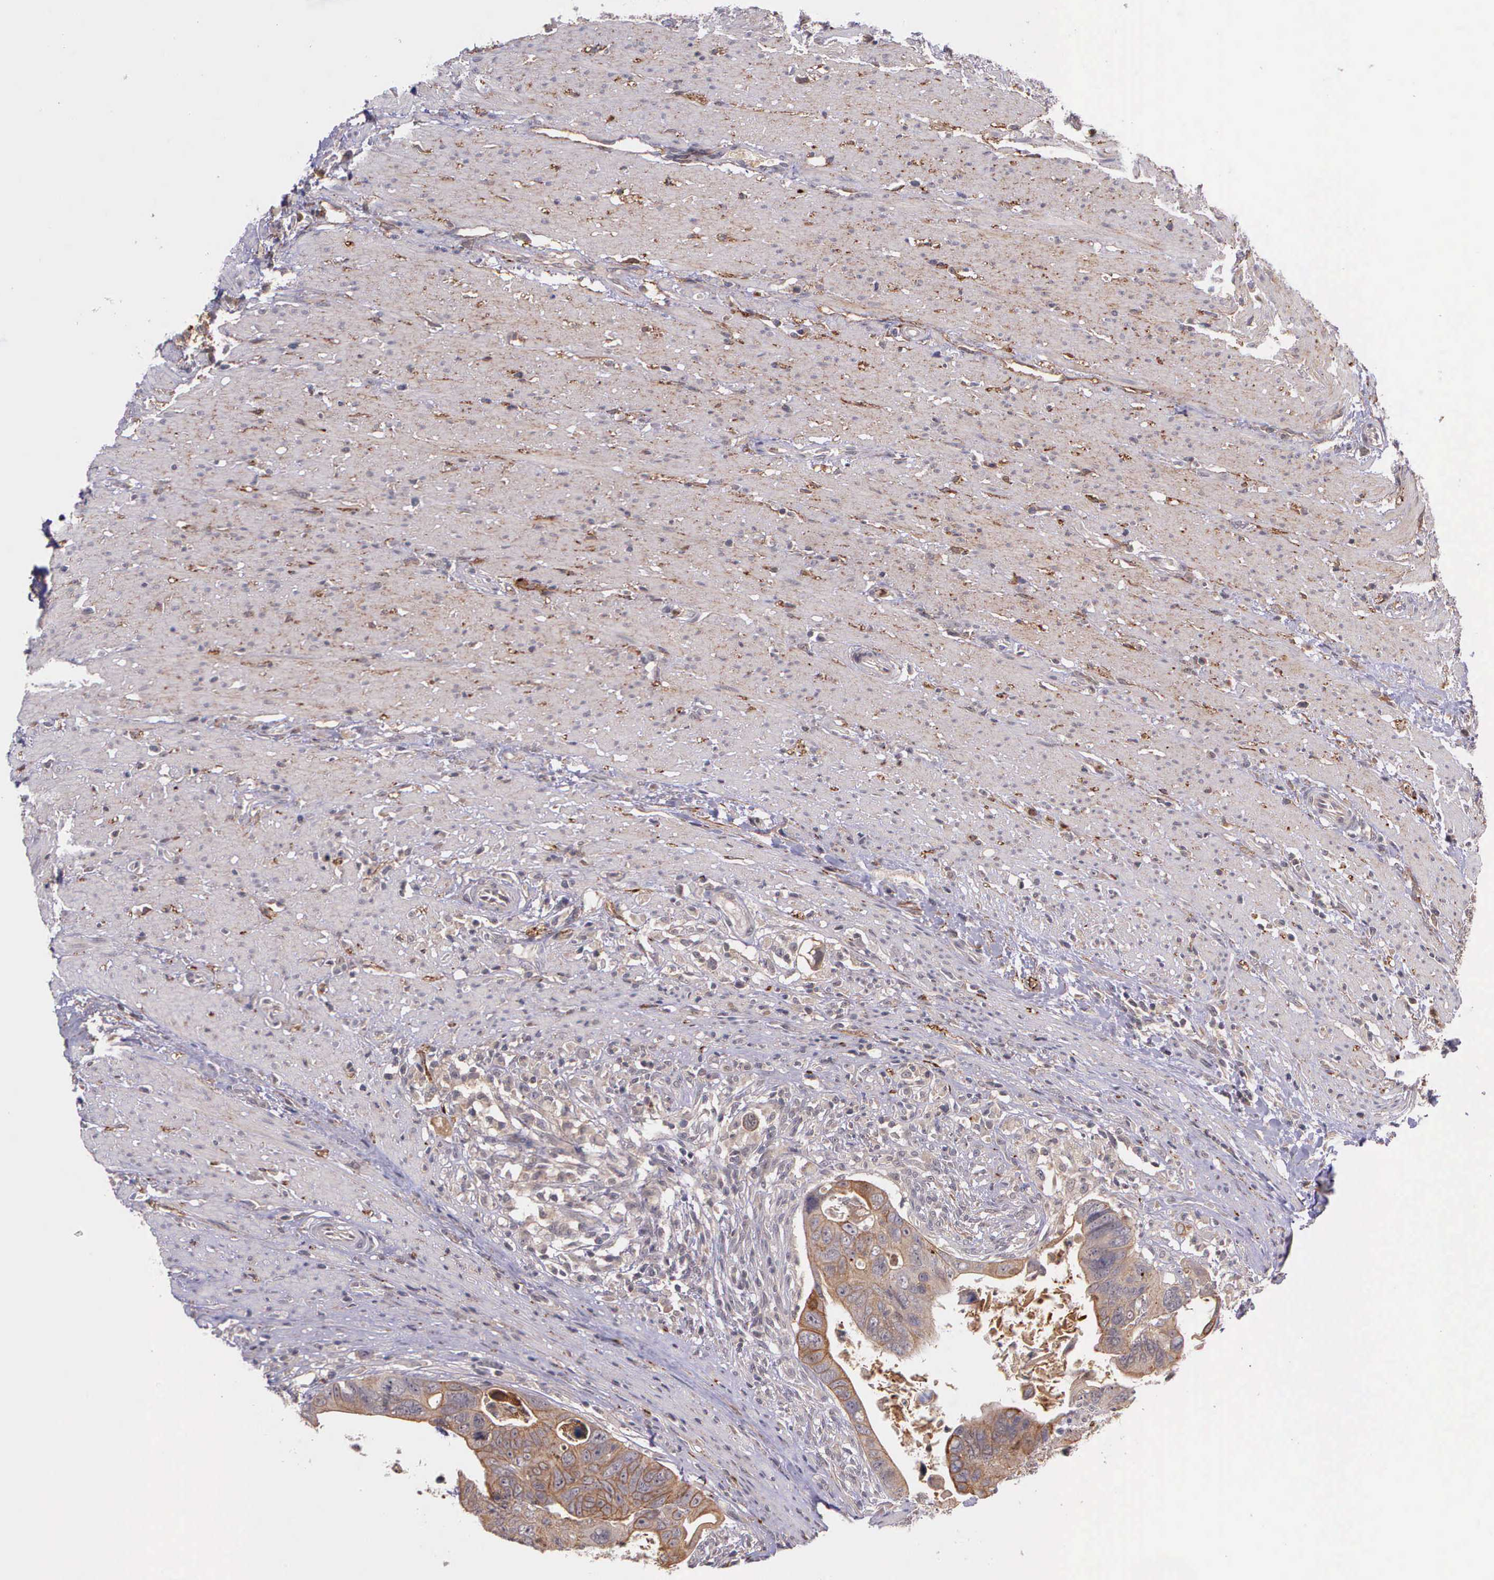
{"staining": {"intensity": "moderate", "quantity": "25%-75%", "location": "cytoplasmic/membranous"}, "tissue": "colorectal cancer", "cell_type": "Tumor cells", "image_type": "cancer", "snomed": [{"axis": "morphology", "description": "Adenocarcinoma, NOS"}, {"axis": "topography", "description": "Rectum"}], "caption": "Immunohistochemistry (DAB) staining of colorectal adenocarcinoma displays moderate cytoplasmic/membranous protein positivity in about 25%-75% of tumor cells.", "gene": "PRICKLE3", "patient": {"sex": "male", "age": 53}}